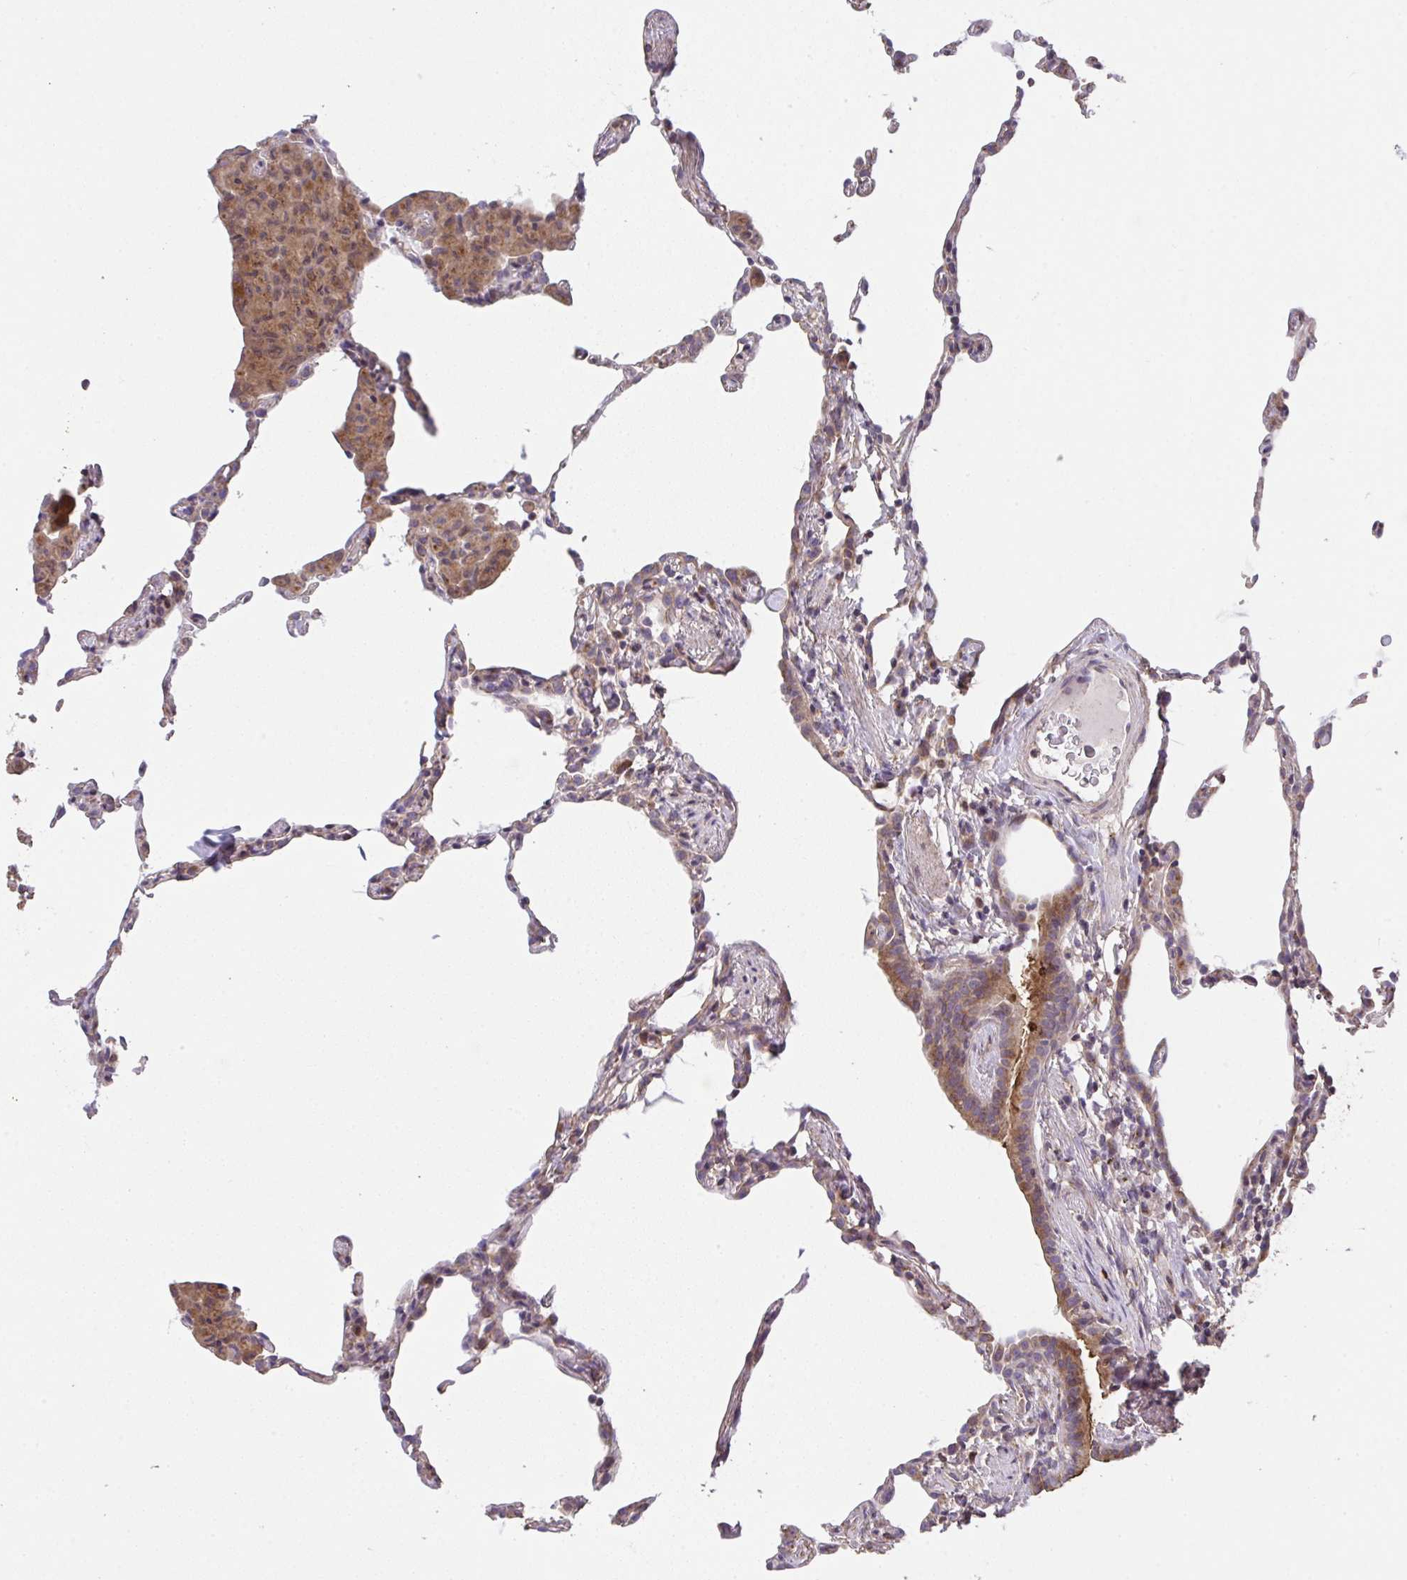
{"staining": {"intensity": "weak", "quantity": "25%-75%", "location": "cytoplasmic/membranous"}, "tissue": "lung", "cell_type": "Alveolar cells", "image_type": "normal", "snomed": [{"axis": "morphology", "description": "Normal tissue, NOS"}, {"axis": "topography", "description": "Lung"}], "caption": "Protein expression analysis of unremarkable lung reveals weak cytoplasmic/membranous positivity in about 25%-75% of alveolar cells.", "gene": "RUNDC3B", "patient": {"sex": "female", "age": 57}}